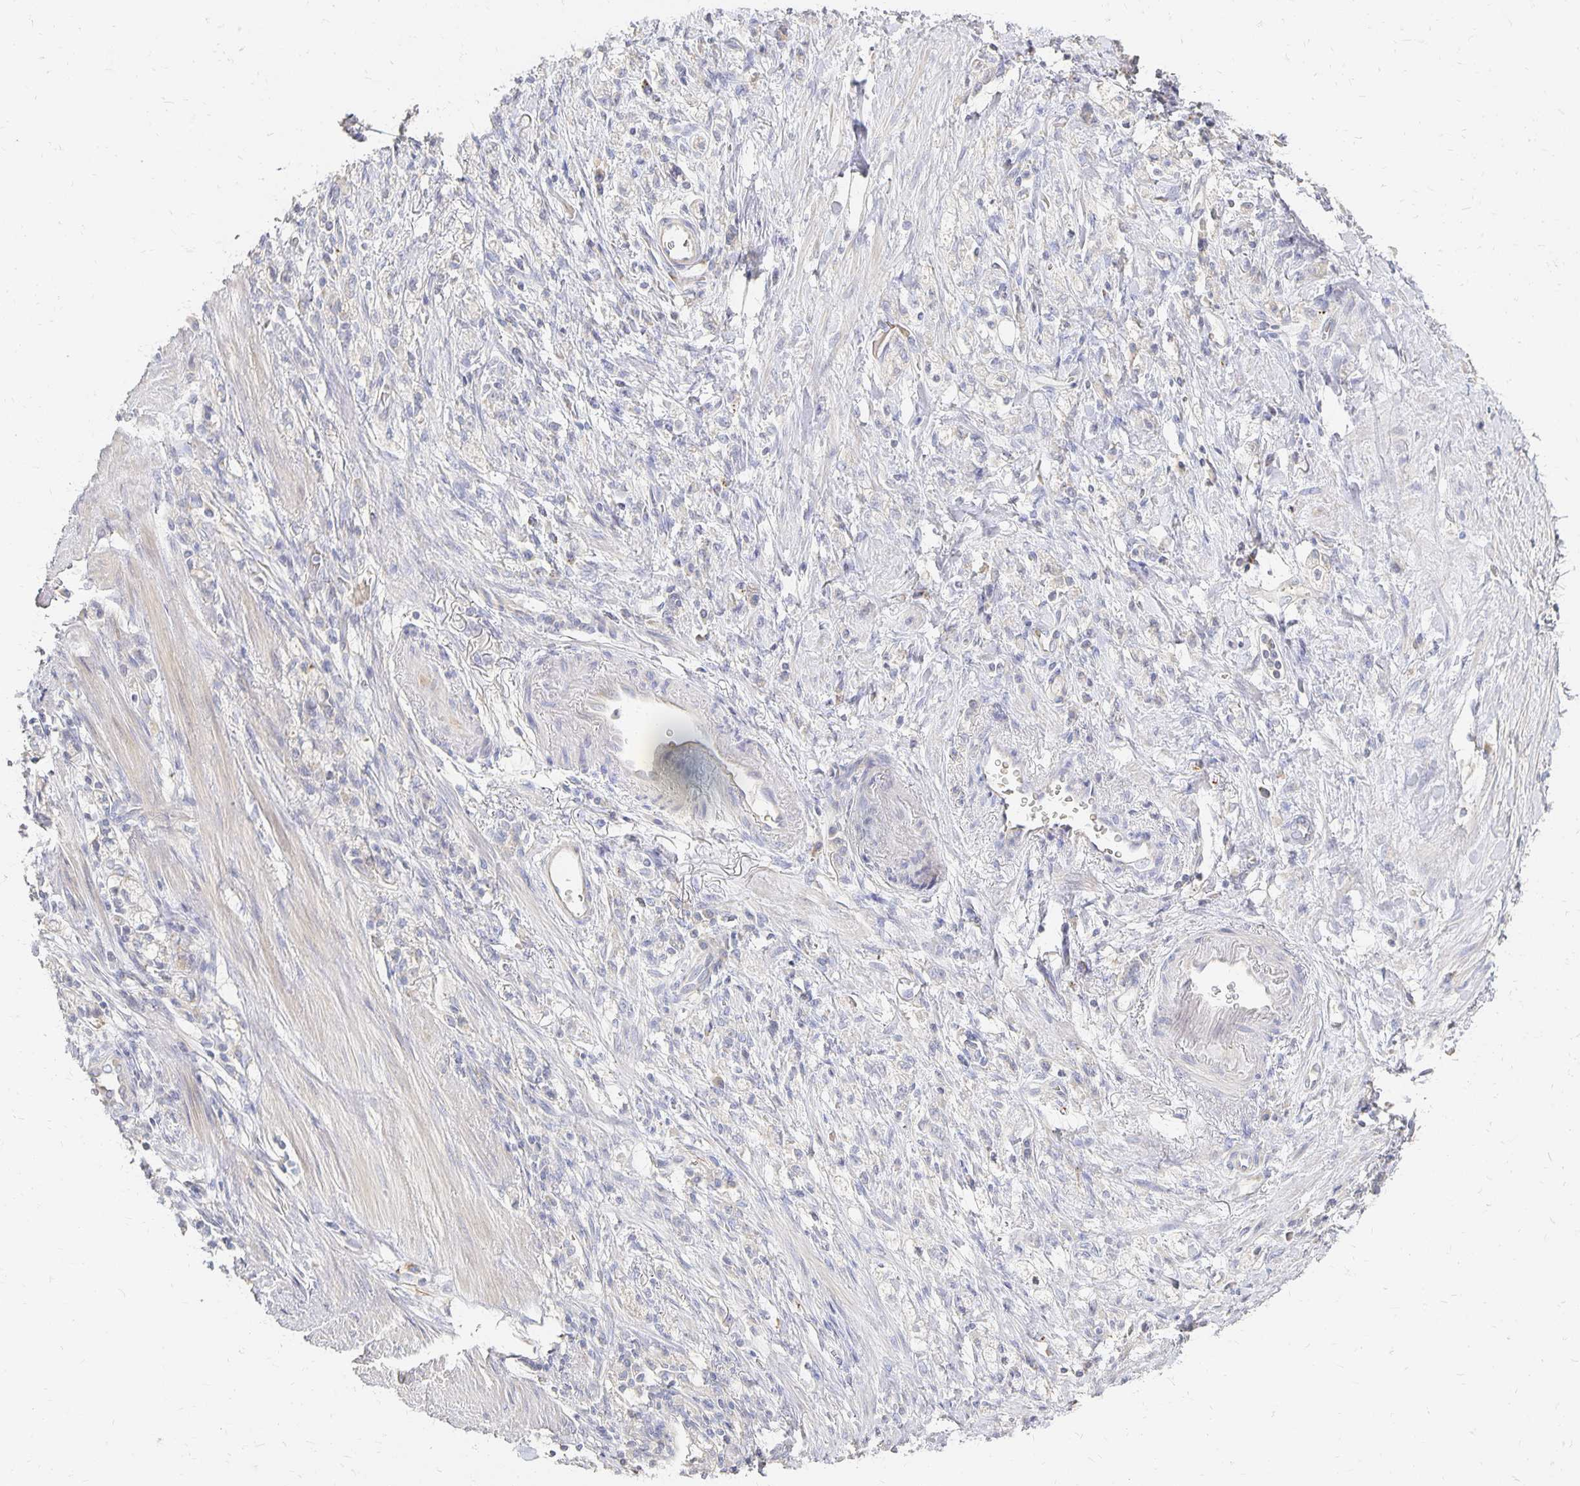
{"staining": {"intensity": "negative", "quantity": "none", "location": "none"}, "tissue": "stomach cancer", "cell_type": "Tumor cells", "image_type": "cancer", "snomed": [{"axis": "morphology", "description": "Adenocarcinoma, NOS"}, {"axis": "topography", "description": "Stomach"}], "caption": "The image exhibits no staining of tumor cells in stomach cancer (adenocarcinoma).", "gene": "CST6", "patient": {"sex": "male", "age": 77}}